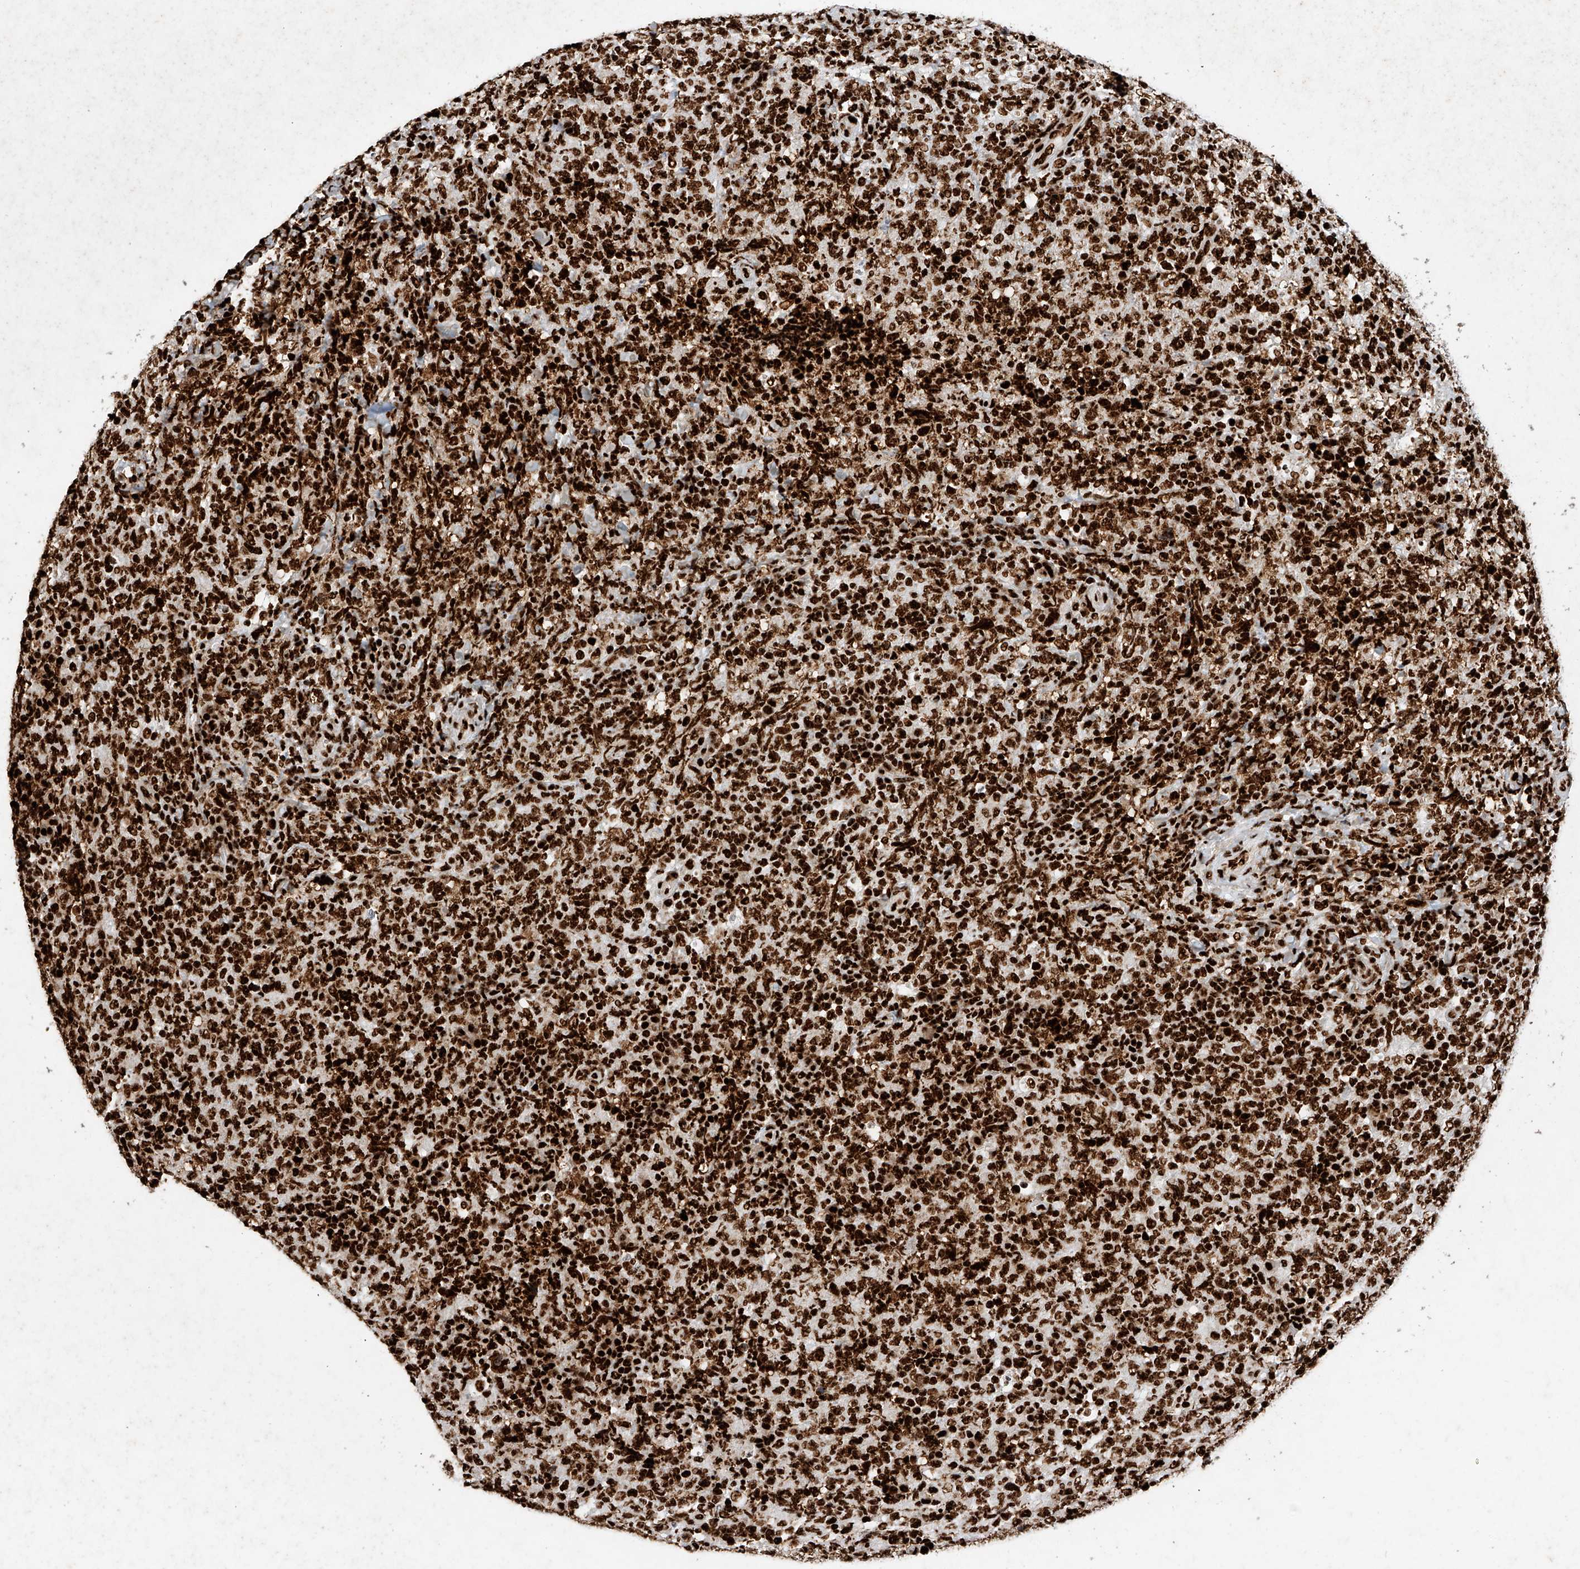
{"staining": {"intensity": "strong", "quantity": ">75%", "location": "nuclear"}, "tissue": "lymphoma", "cell_type": "Tumor cells", "image_type": "cancer", "snomed": [{"axis": "morphology", "description": "Malignant lymphoma, non-Hodgkin's type, High grade"}, {"axis": "topography", "description": "Tonsil"}], "caption": "Malignant lymphoma, non-Hodgkin's type (high-grade) tissue shows strong nuclear positivity in about >75% of tumor cells The staining was performed using DAB, with brown indicating positive protein expression. Nuclei are stained blue with hematoxylin.", "gene": "SRSF6", "patient": {"sex": "female", "age": 36}}